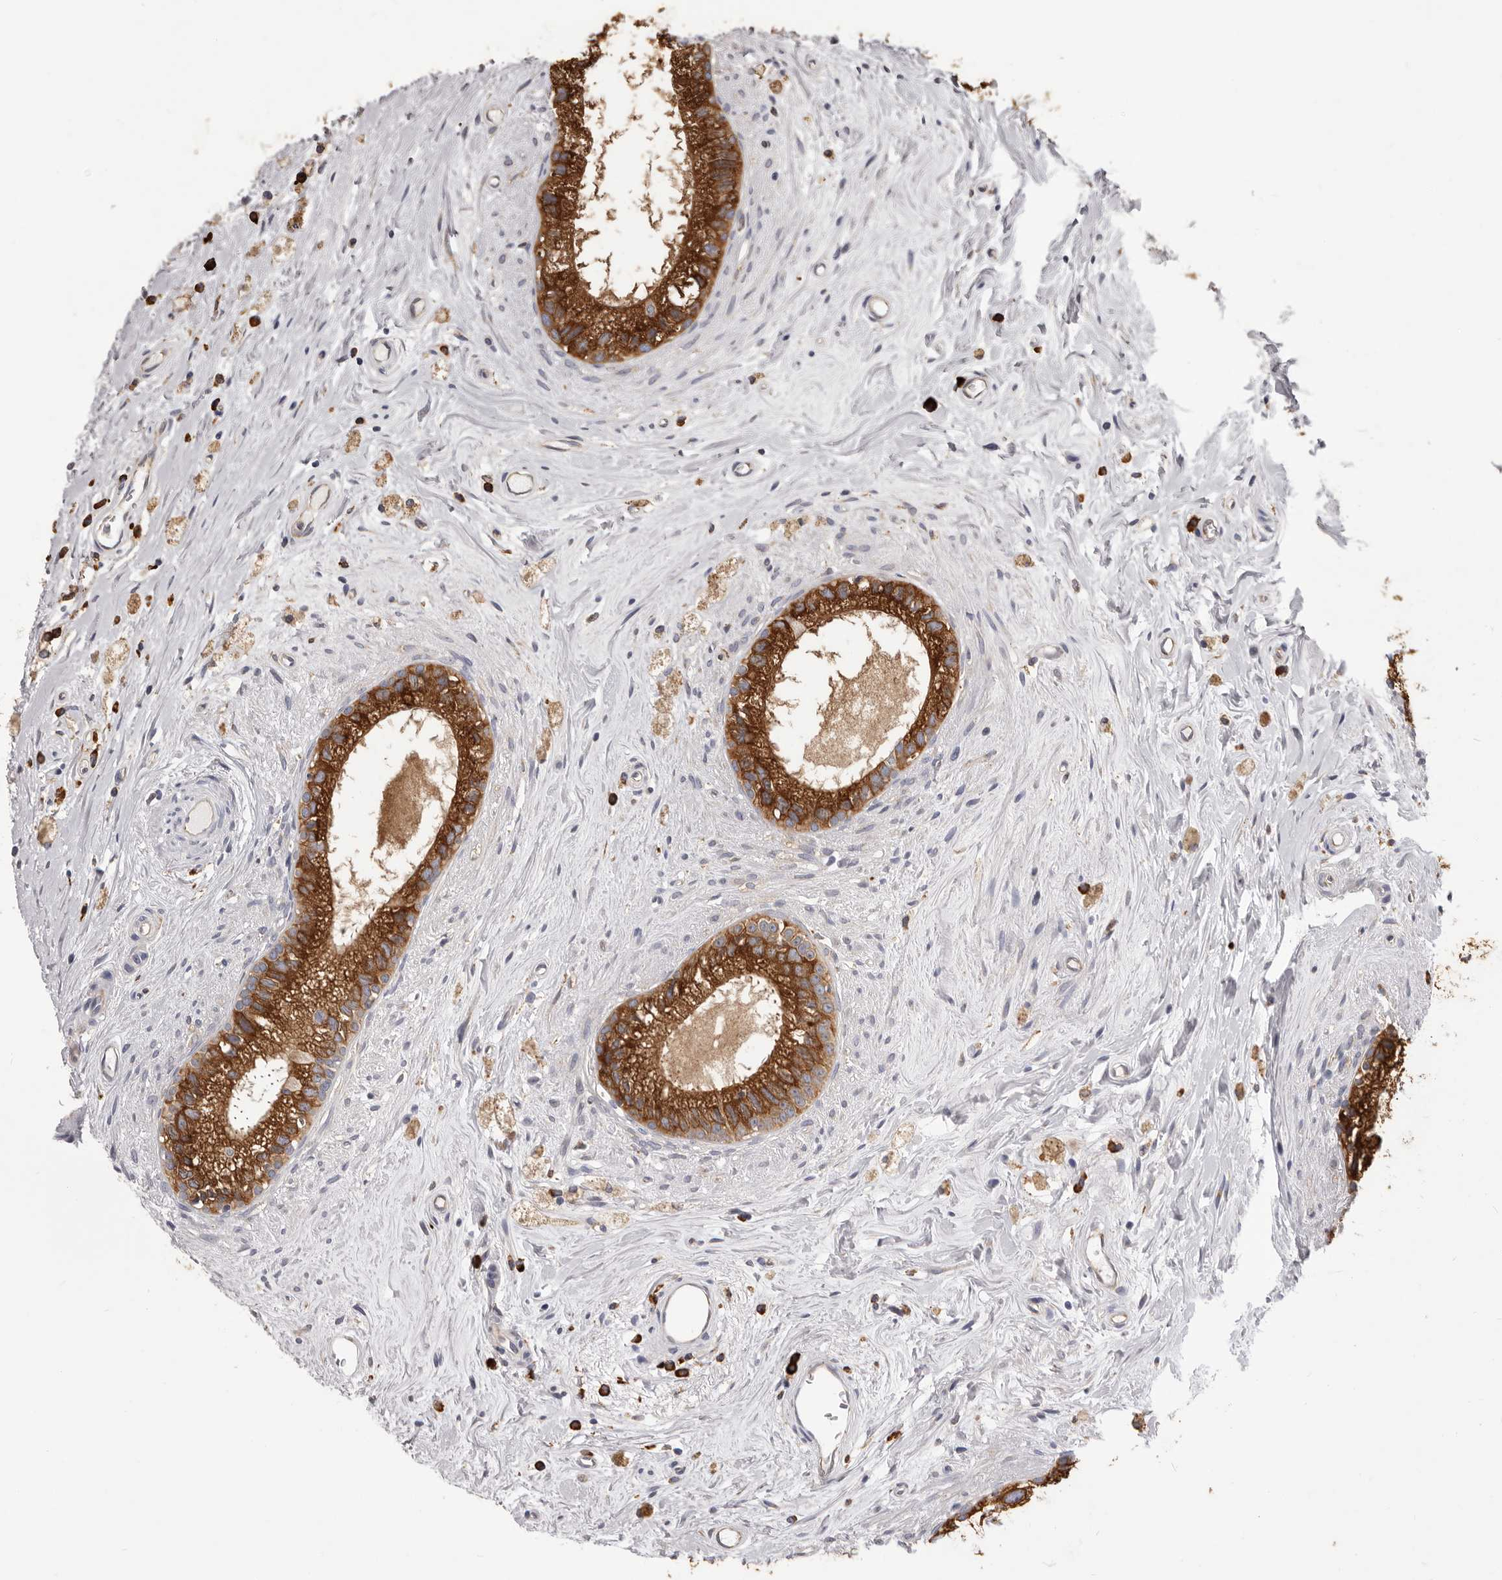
{"staining": {"intensity": "strong", "quantity": ">75%", "location": "cytoplasmic/membranous"}, "tissue": "epididymis", "cell_type": "Glandular cells", "image_type": "normal", "snomed": [{"axis": "morphology", "description": "Normal tissue, NOS"}, {"axis": "topography", "description": "Epididymis"}], "caption": "Glandular cells reveal high levels of strong cytoplasmic/membranous positivity in approximately >75% of cells in normal epididymis. The staining is performed using DAB (3,3'-diaminobenzidine) brown chromogen to label protein expression. The nuclei are counter-stained blue using hematoxylin.", "gene": "QRSL1", "patient": {"sex": "male", "age": 80}}